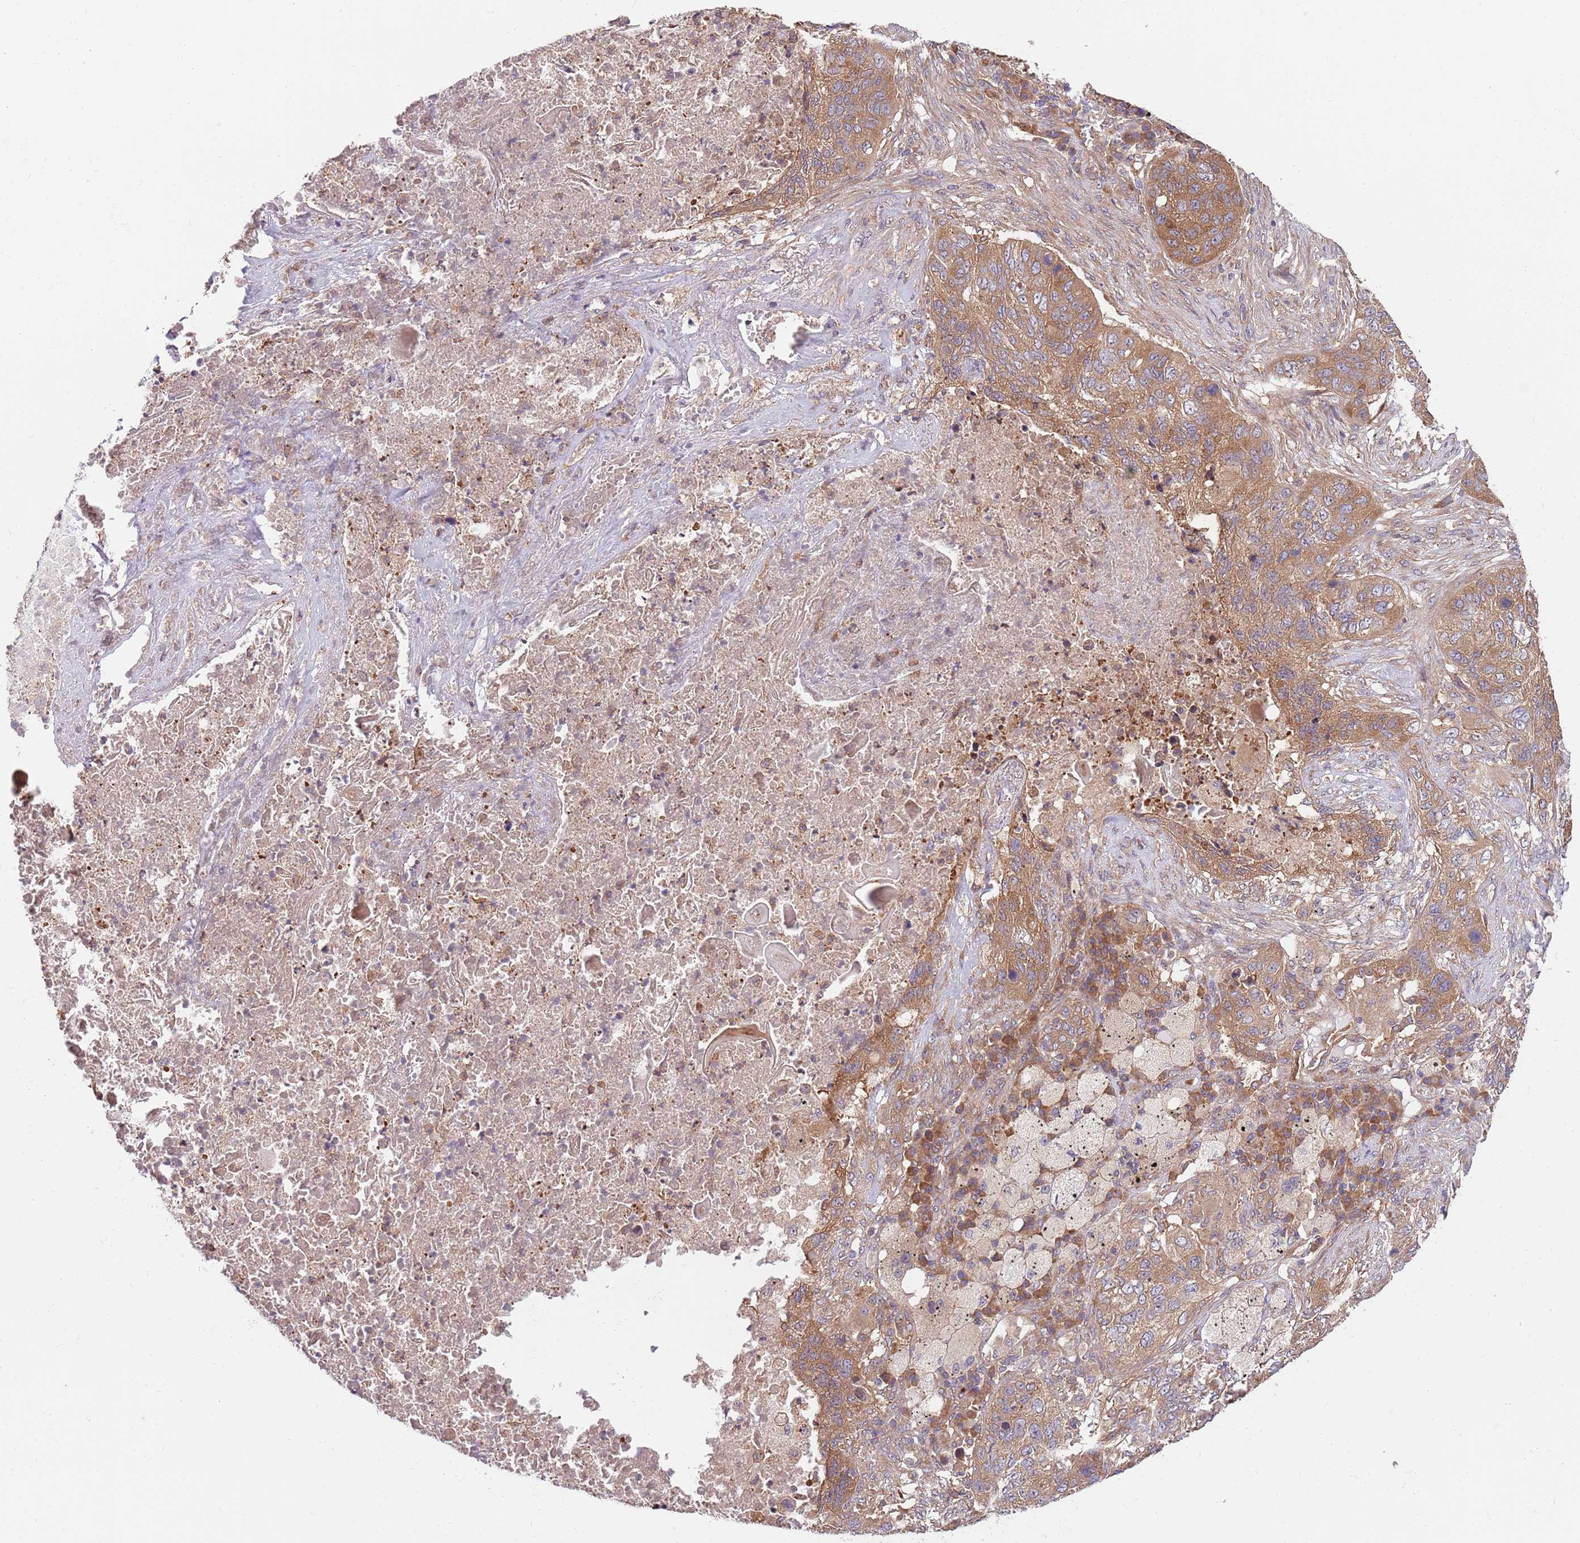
{"staining": {"intensity": "moderate", "quantity": ">75%", "location": "cytoplasmic/membranous"}, "tissue": "lung cancer", "cell_type": "Tumor cells", "image_type": "cancer", "snomed": [{"axis": "morphology", "description": "Squamous cell carcinoma, NOS"}, {"axis": "topography", "description": "Lung"}], "caption": "Tumor cells exhibit moderate cytoplasmic/membranous positivity in approximately >75% of cells in lung cancer. (Brightfield microscopy of DAB IHC at high magnification).", "gene": "EIF3F", "patient": {"sex": "female", "age": 63}}